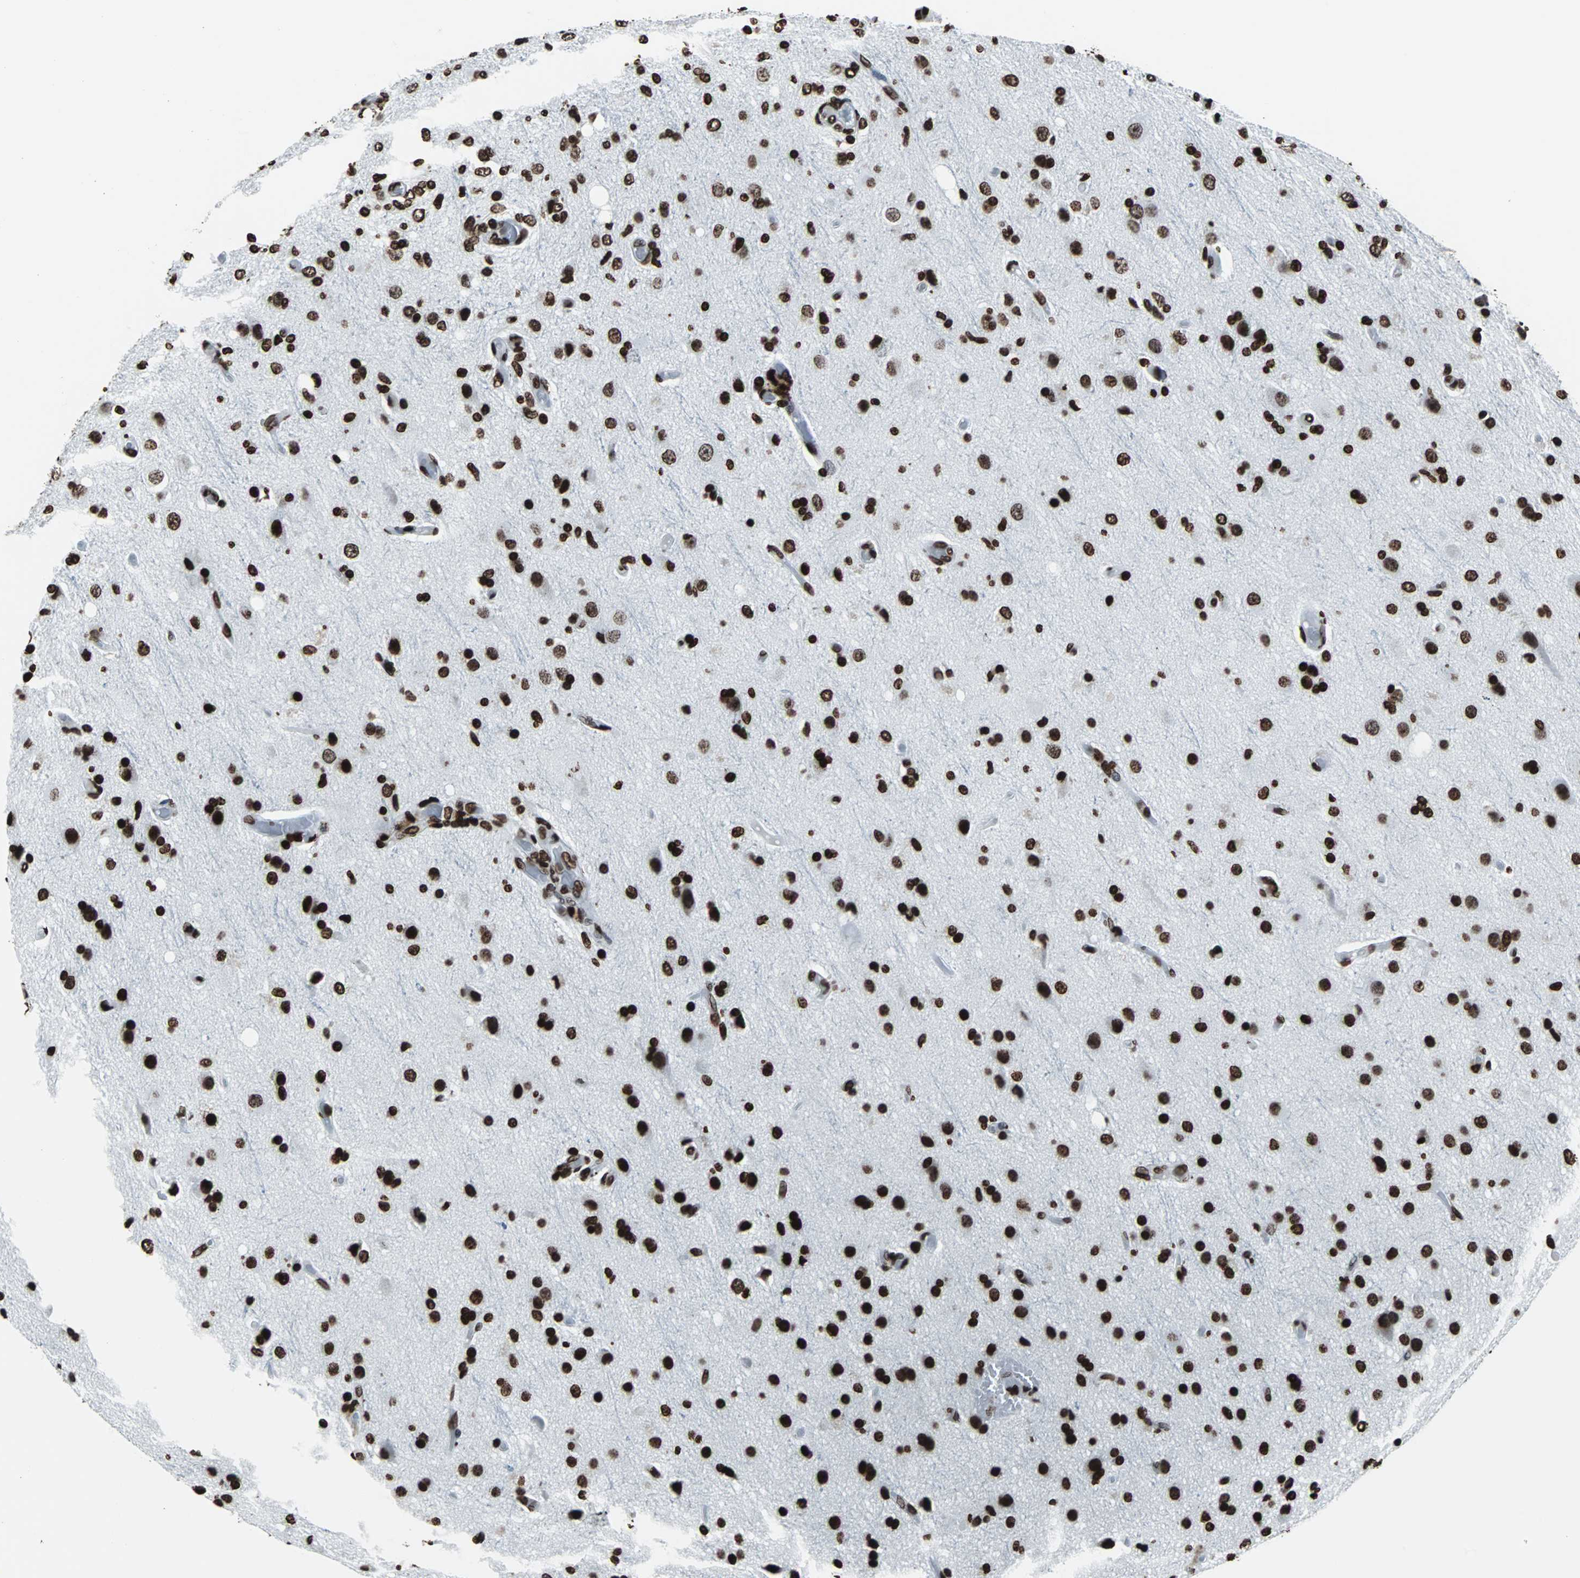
{"staining": {"intensity": "strong", "quantity": ">75%", "location": "nuclear"}, "tissue": "glioma", "cell_type": "Tumor cells", "image_type": "cancer", "snomed": [{"axis": "morphology", "description": "Normal tissue, NOS"}, {"axis": "morphology", "description": "Glioma, malignant, High grade"}, {"axis": "topography", "description": "Cerebral cortex"}], "caption": "Malignant high-grade glioma stained with DAB immunohistochemistry exhibits high levels of strong nuclear staining in about >75% of tumor cells.", "gene": "H2BC18", "patient": {"sex": "male", "age": 77}}